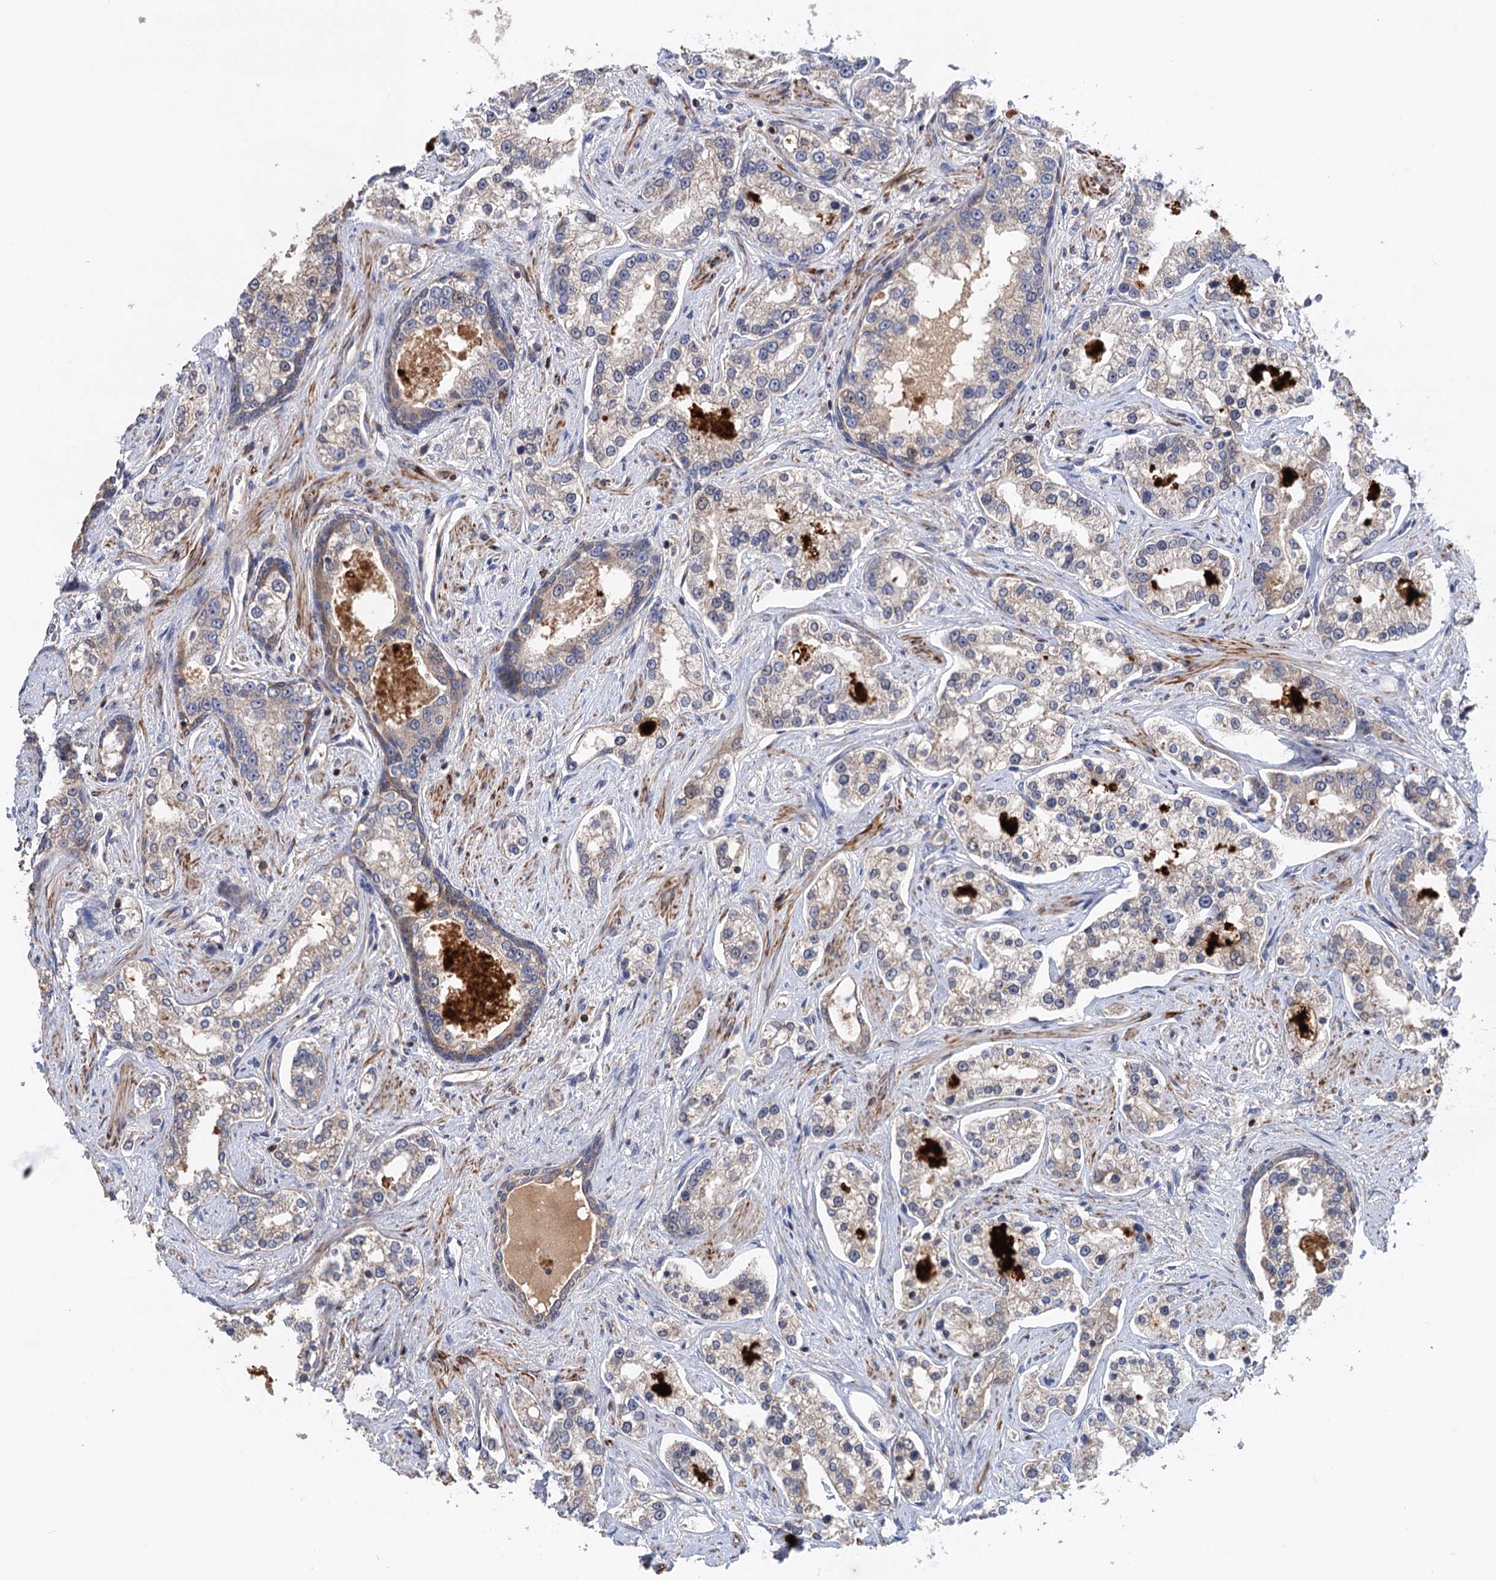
{"staining": {"intensity": "weak", "quantity": "<25%", "location": "cytoplasmic/membranous"}, "tissue": "prostate cancer", "cell_type": "Tumor cells", "image_type": "cancer", "snomed": [{"axis": "morphology", "description": "Normal tissue, NOS"}, {"axis": "morphology", "description": "Adenocarcinoma, High grade"}, {"axis": "topography", "description": "Prostate"}], "caption": "Immunohistochemical staining of human prostate high-grade adenocarcinoma shows no significant staining in tumor cells. The staining was performed using DAB to visualize the protein expression in brown, while the nuclei were stained in blue with hematoxylin (Magnification: 20x).", "gene": "DGKA", "patient": {"sex": "male", "age": 83}}